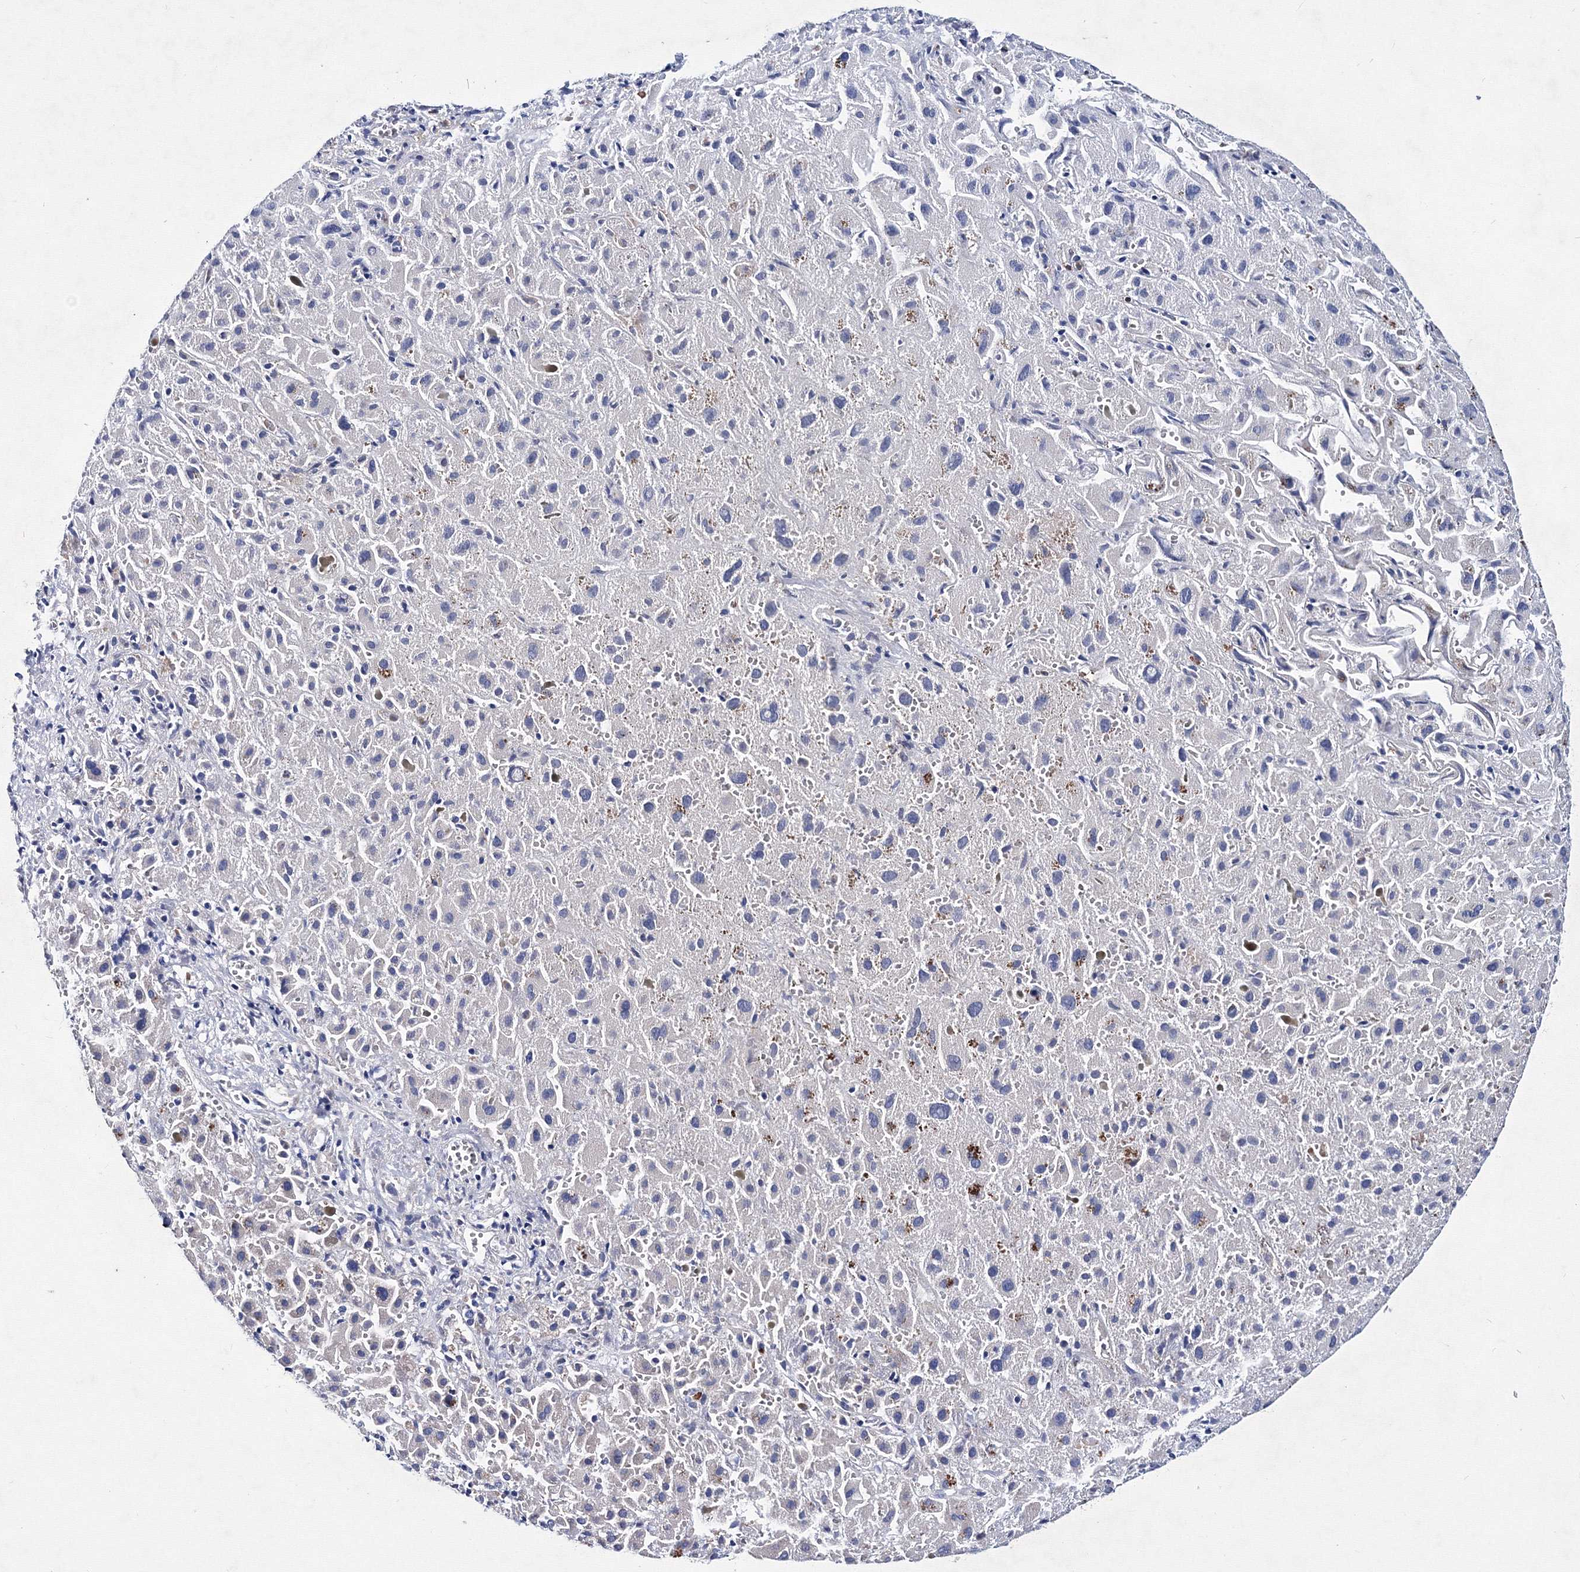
{"staining": {"intensity": "negative", "quantity": "none", "location": "none"}, "tissue": "liver cancer", "cell_type": "Tumor cells", "image_type": "cancer", "snomed": [{"axis": "morphology", "description": "Cholangiocarcinoma"}, {"axis": "topography", "description": "Liver"}], "caption": "Immunohistochemistry histopathology image of neoplastic tissue: liver cancer (cholangiocarcinoma) stained with DAB shows no significant protein positivity in tumor cells. (Stains: DAB (3,3'-diaminobenzidine) immunohistochemistry with hematoxylin counter stain, Microscopy: brightfield microscopy at high magnification).", "gene": "TRPM2", "patient": {"sex": "female", "age": 52}}